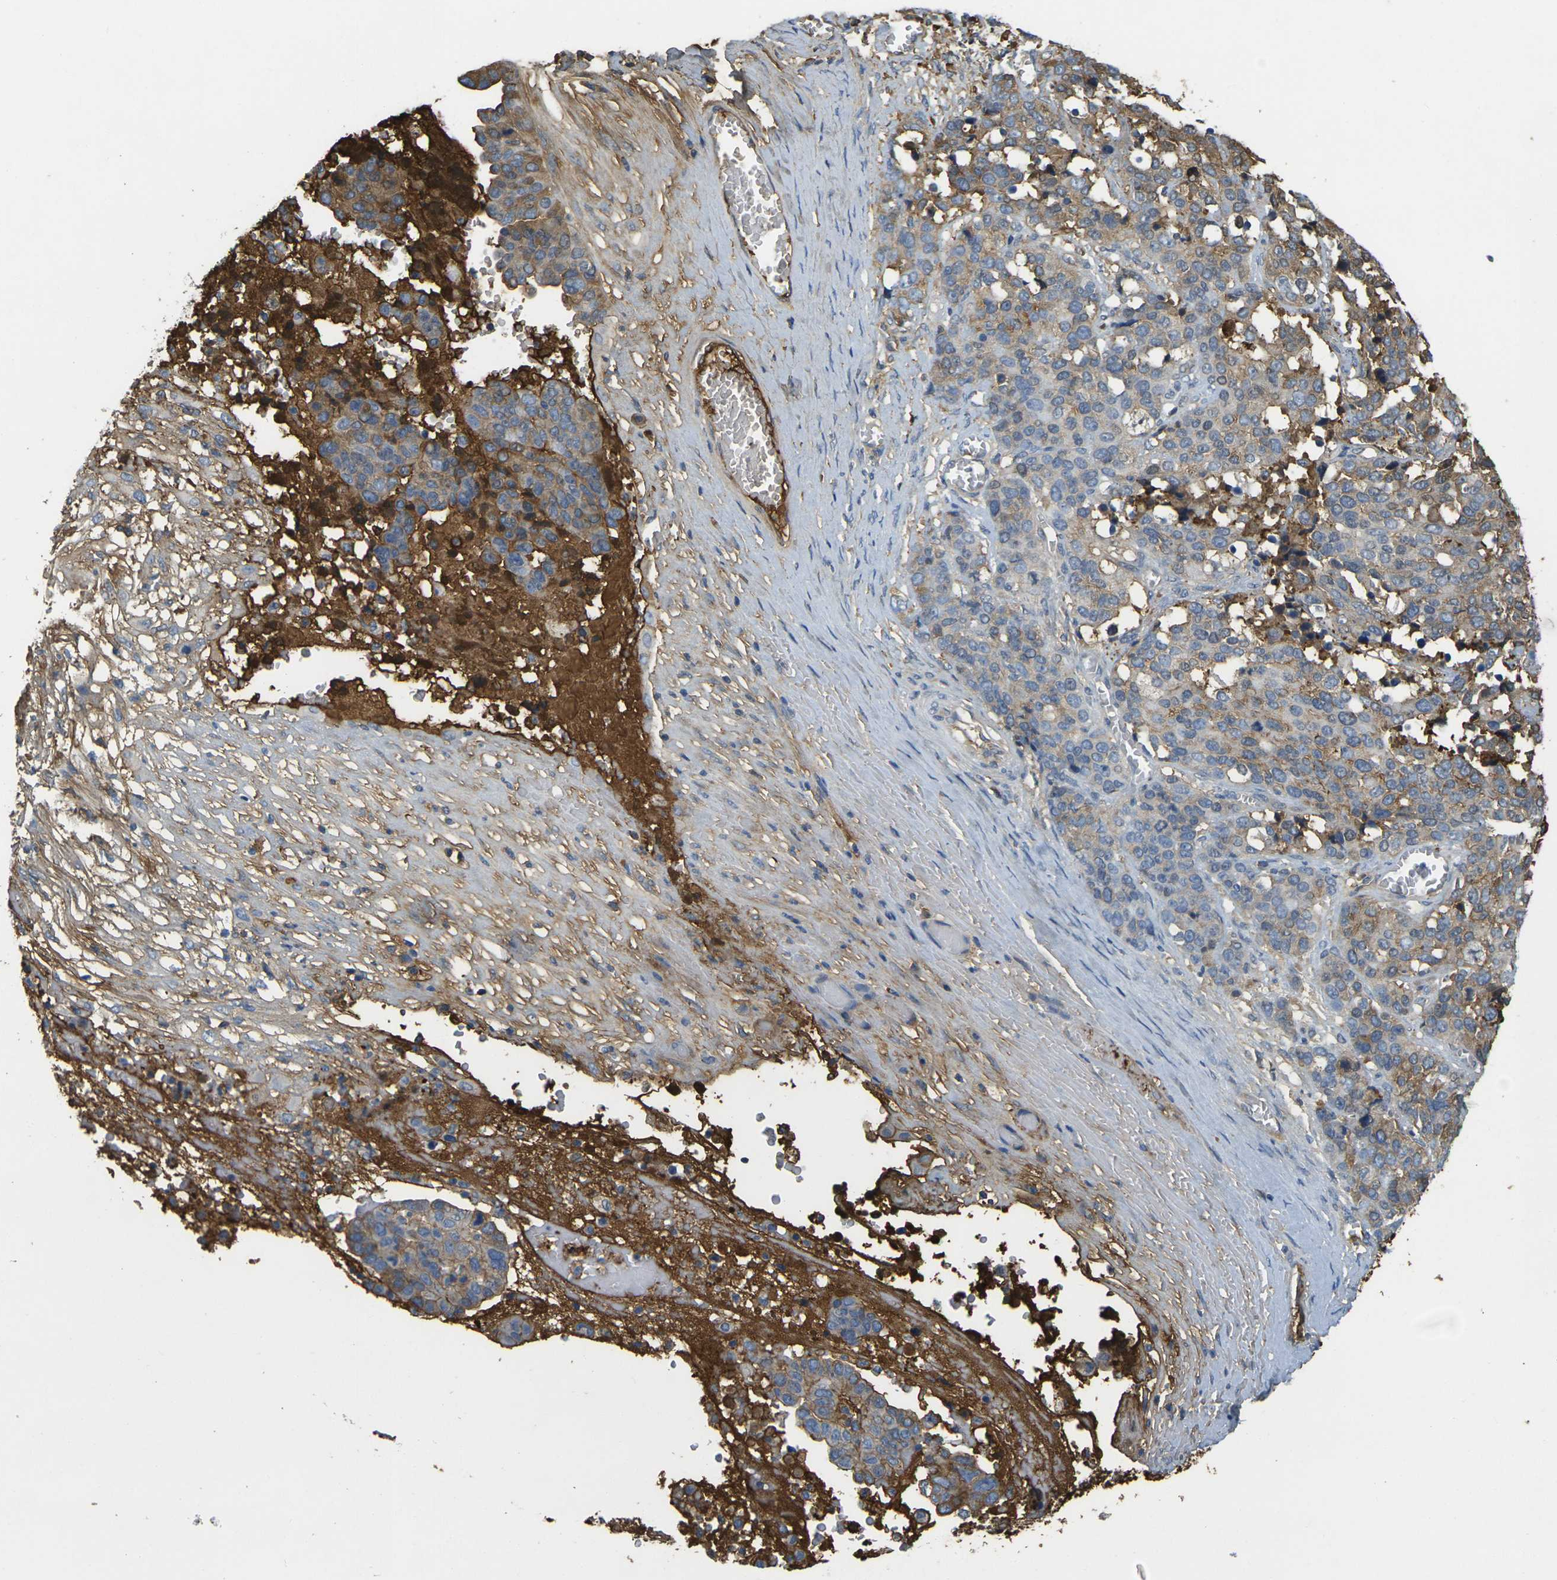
{"staining": {"intensity": "moderate", "quantity": ">75%", "location": "cytoplasmic/membranous"}, "tissue": "ovarian cancer", "cell_type": "Tumor cells", "image_type": "cancer", "snomed": [{"axis": "morphology", "description": "Cystadenocarcinoma, serous, NOS"}, {"axis": "topography", "description": "Ovary"}], "caption": "IHC staining of ovarian cancer (serous cystadenocarcinoma), which exhibits medium levels of moderate cytoplasmic/membranous staining in approximately >75% of tumor cells indicating moderate cytoplasmic/membranous protein positivity. The staining was performed using DAB (brown) for protein detection and nuclei were counterstained in hematoxylin (blue).", "gene": "PLCD1", "patient": {"sex": "female", "age": 44}}